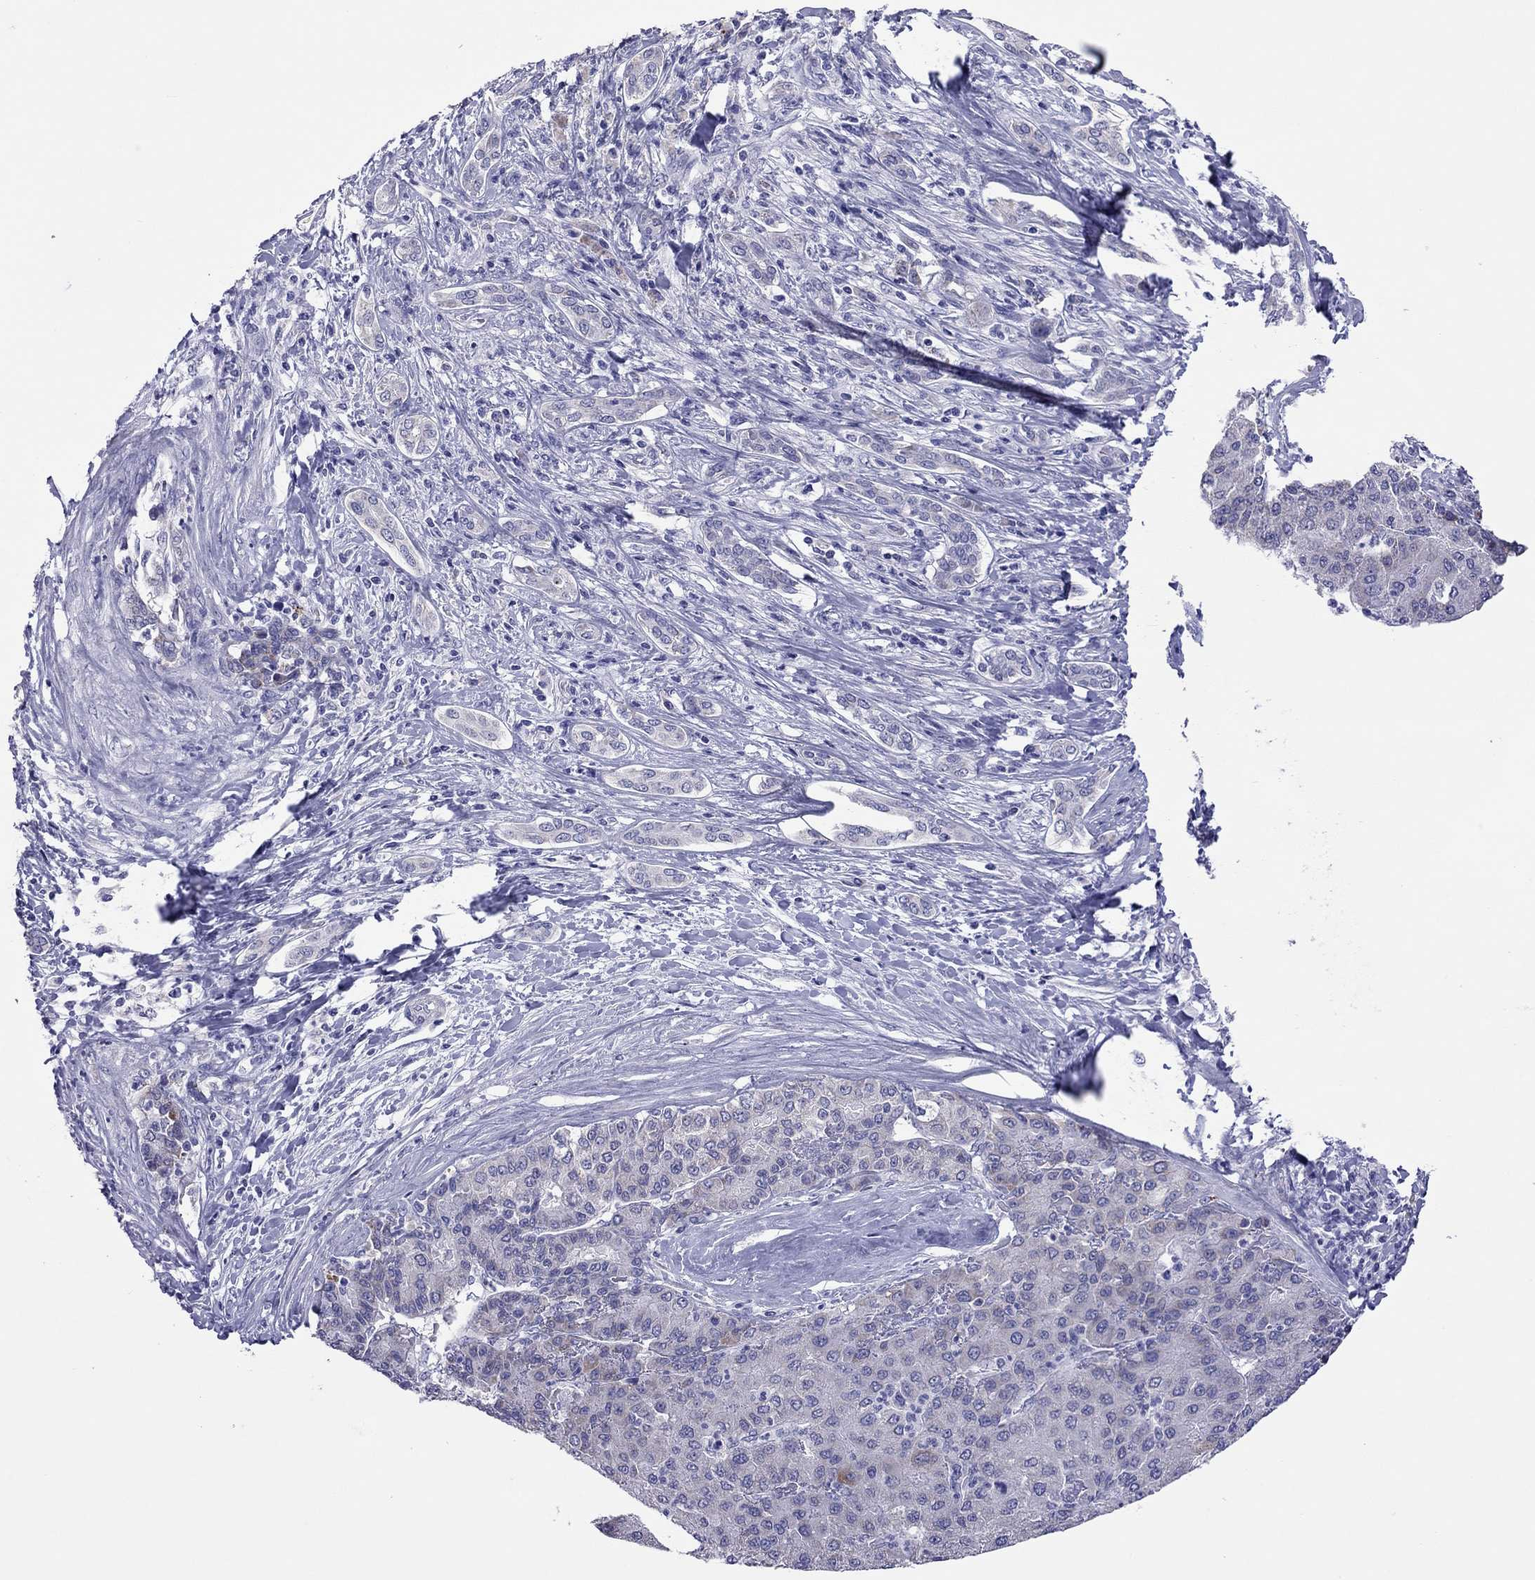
{"staining": {"intensity": "negative", "quantity": "none", "location": "none"}, "tissue": "liver cancer", "cell_type": "Tumor cells", "image_type": "cancer", "snomed": [{"axis": "morphology", "description": "Carcinoma, Hepatocellular, NOS"}, {"axis": "topography", "description": "Liver"}], "caption": "The image demonstrates no significant positivity in tumor cells of liver cancer (hepatocellular carcinoma). Nuclei are stained in blue.", "gene": "COL9A1", "patient": {"sex": "male", "age": 65}}